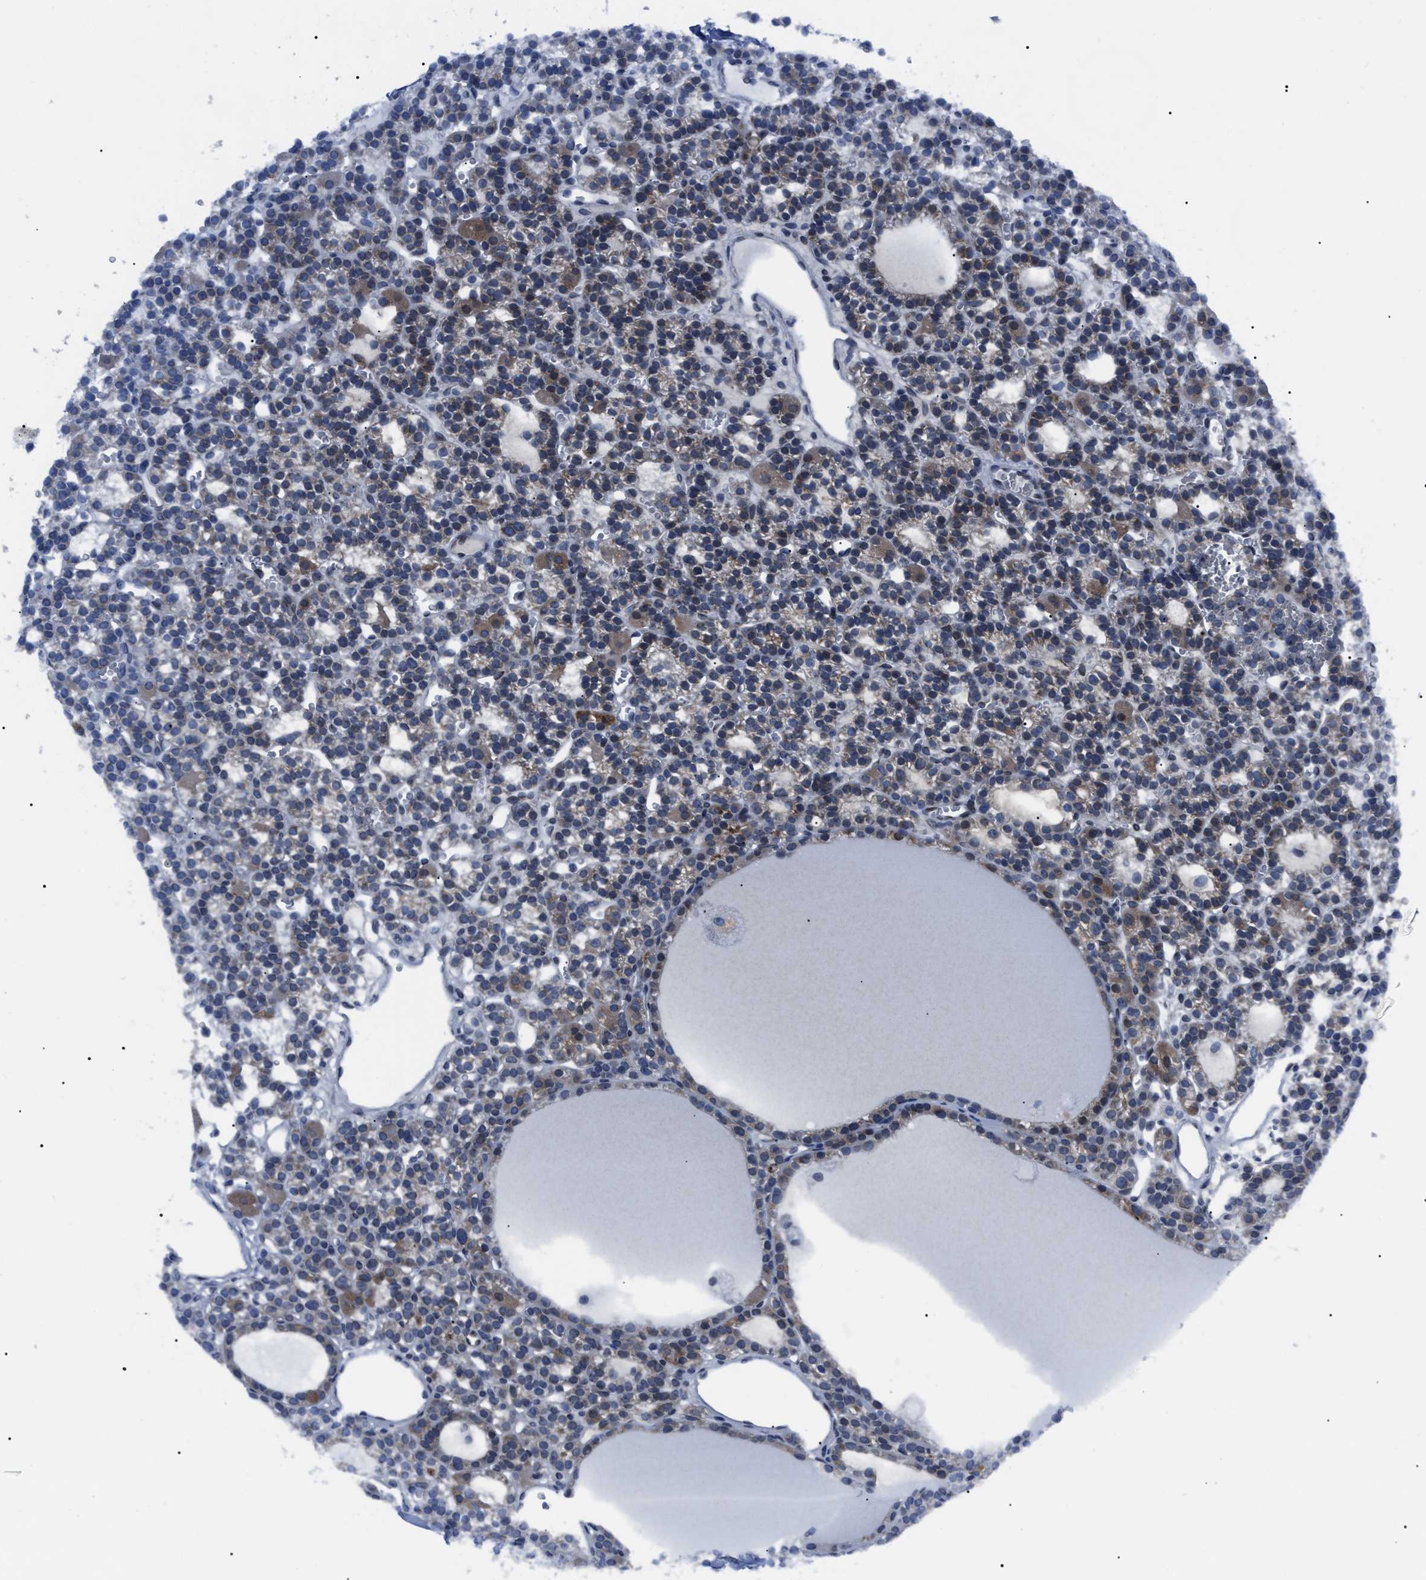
{"staining": {"intensity": "weak", "quantity": ">75%", "location": "cytoplasmic/membranous"}, "tissue": "parathyroid gland", "cell_type": "Glandular cells", "image_type": "normal", "snomed": [{"axis": "morphology", "description": "Normal tissue, NOS"}, {"axis": "morphology", "description": "Adenoma, NOS"}, {"axis": "topography", "description": "Parathyroid gland"}], "caption": "Immunohistochemical staining of benign parathyroid gland reveals low levels of weak cytoplasmic/membranous expression in approximately >75% of glandular cells.", "gene": "LRRC14", "patient": {"sex": "female", "age": 58}}